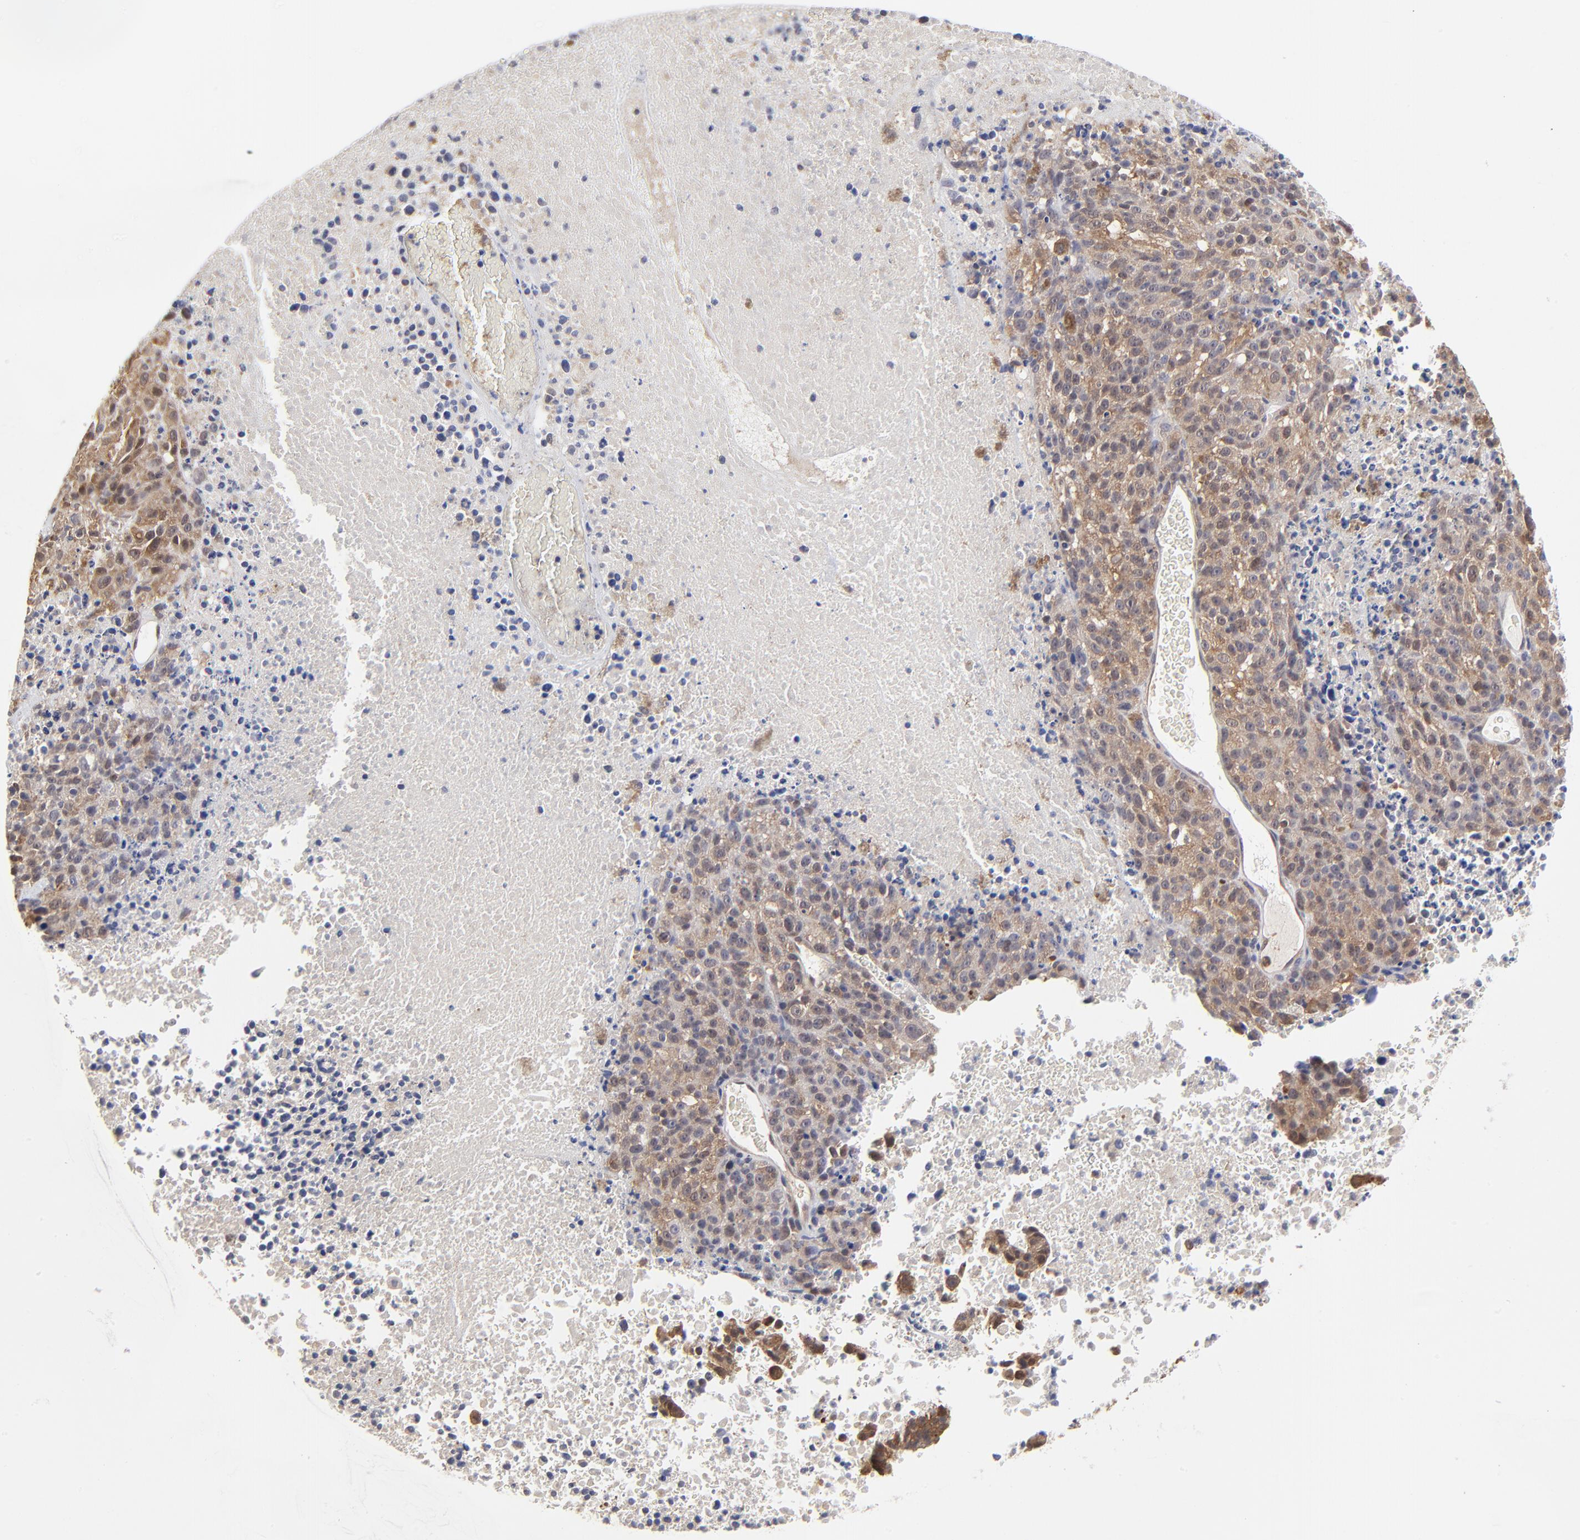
{"staining": {"intensity": "negative", "quantity": "none", "location": "none"}, "tissue": "melanoma", "cell_type": "Tumor cells", "image_type": "cancer", "snomed": [{"axis": "morphology", "description": "Malignant melanoma, Metastatic site"}, {"axis": "topography", "description": "Cerebral cortex"}], "caption": "Tumor cells are negative for brown protein staining in melanoma.", "gene": "CASP3", "patient": {"sex": "female", "age": 52}}